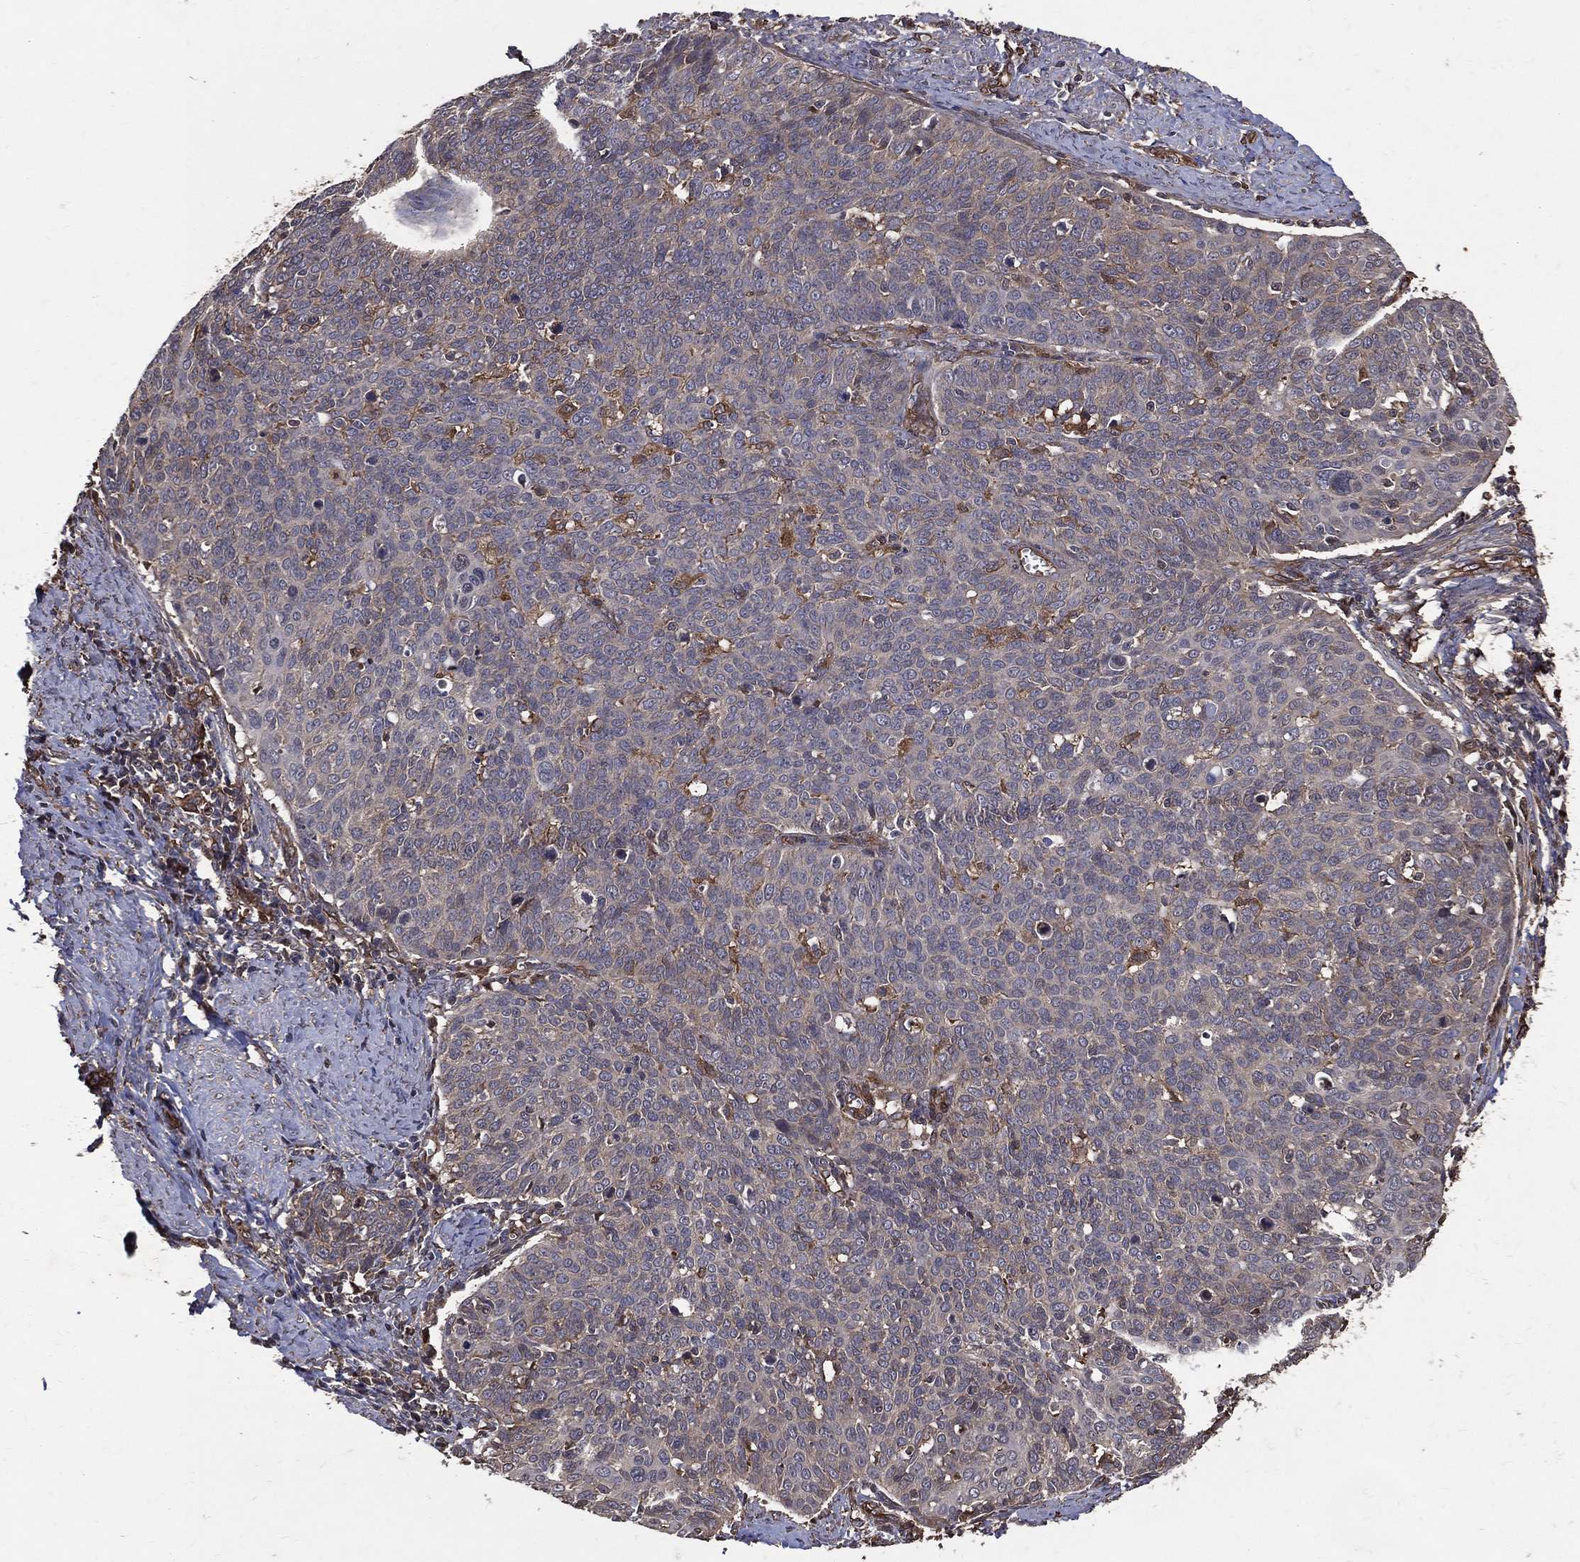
{"staining": {"intensity": "negative", "quantity": "none", "location": "none"}, "tissue": "cervical cancer", "cell_type": "Tumor cells", "image_type": "cancer", "snomed": [{"axis": "morphology", "description": "Normal tissue, NOS"}, {"axis": "morphology", "description": "Squamous cell carcinoma, NOS"}, {"axis": "topography", "description": "Cervix"}], "caption": "There is no significant staining in tumor cells of squamous cell carcinoma (cervical).", "gene": "DPYSL2", "patient": {"sex": "female", "age": 39}}